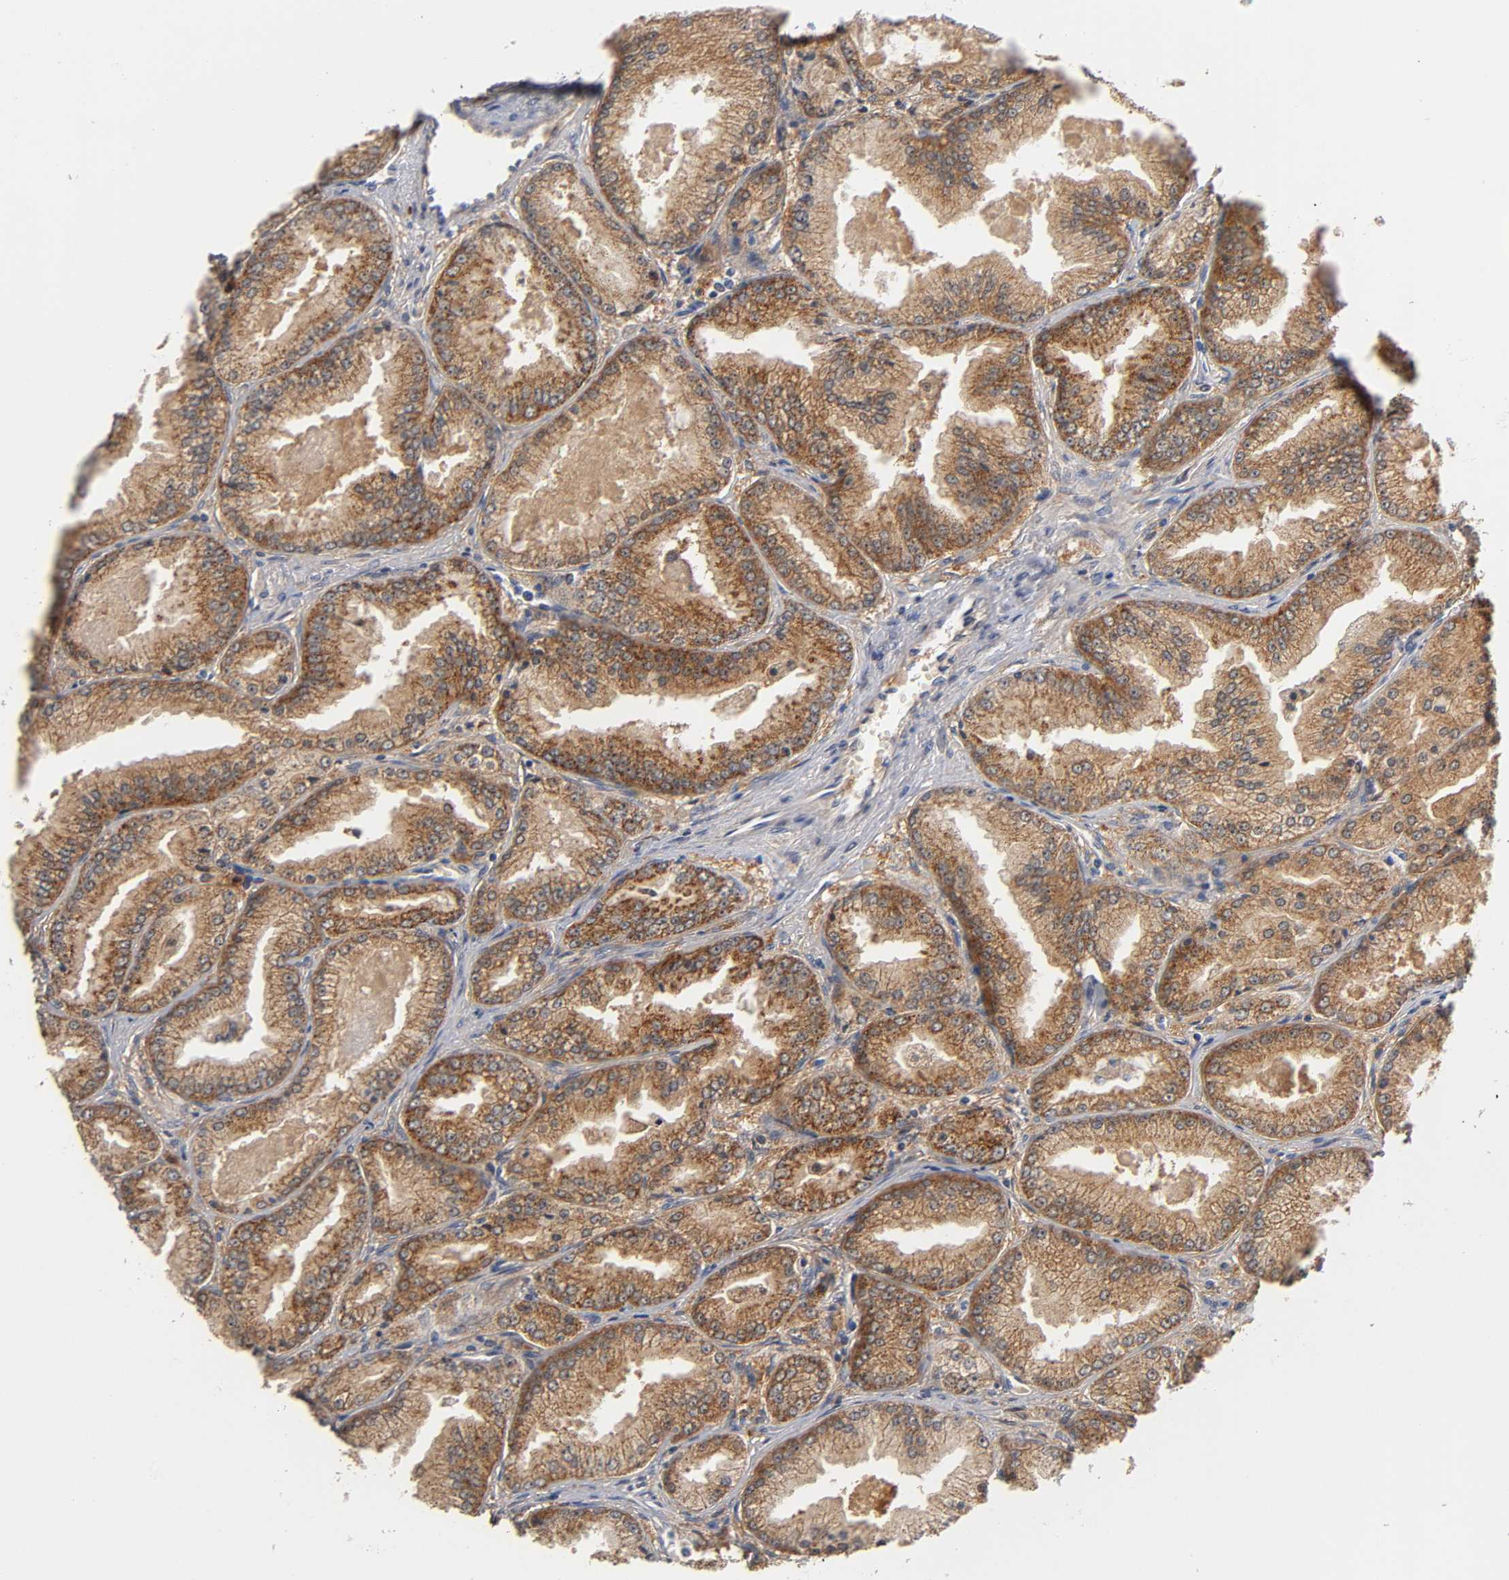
{"staining": {"intensity": "strong", "quantity": ">75%", "location": "cytoplasmic/membranous"}, "tissue": "prostate cancer", "cell_type": "Tumor cells", "image_type": "cancer", "snomed": [{"axis": "morphology", "description": "Adenocarcinoma, High grade"}, {"axis": "topography", "description": "Prostate"}], "caption": "An image of prostate high-grade adenocarcinoma stained for a protein reveals strong cytoplasmic/membranous brown staining in tumor cells. Ihc stains the protein of interest in brown and the nuclei are stained blue.", "gene": "GSTZ1", "patient": {"sex": "male", "age": 61}}